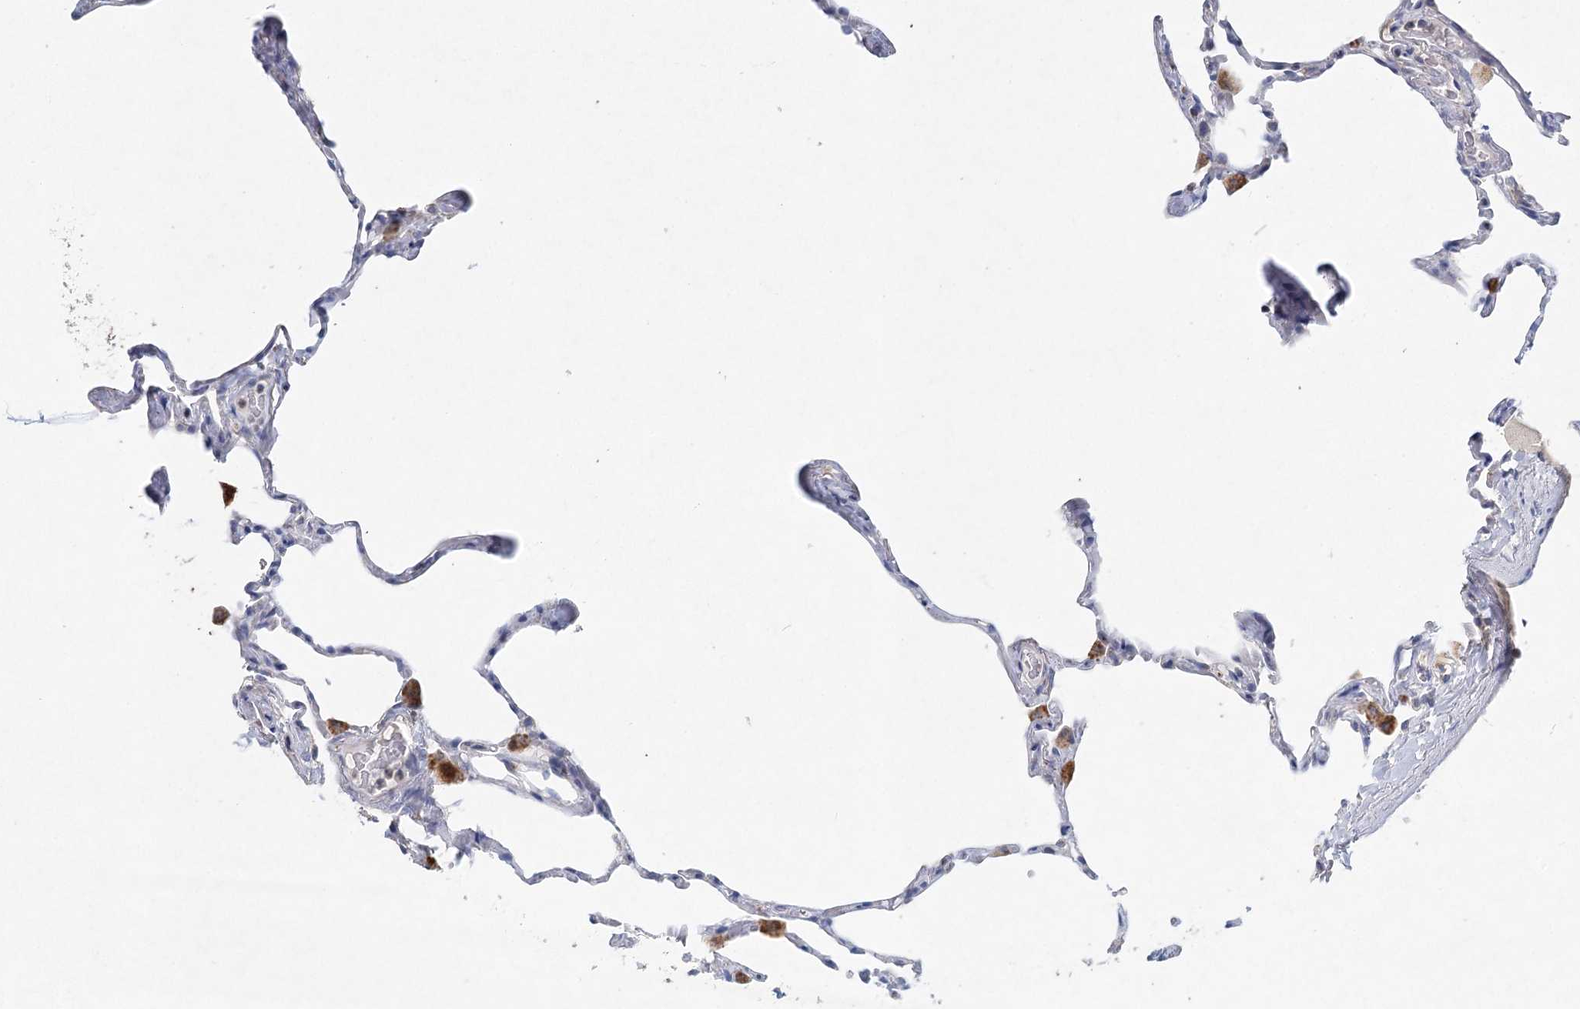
{"staining": {"intensity": "negative", "quantity": "none", "location": "none"}, "tissue": "lung", "cell_type": "Alveolar cells", "image_type": "normal", "snomed": [{"axis": "morphology", "description": "Normal tissue, NOS"}, {"axis": "topography", "description": "Lung"}], "caption": "This is an immunohistochemistry (IHC) photomicrograph of normal human lung. There is no expression in alveolar cells.", "gene": "XPO6", "patient": {"sex": "male", "age": 65}}